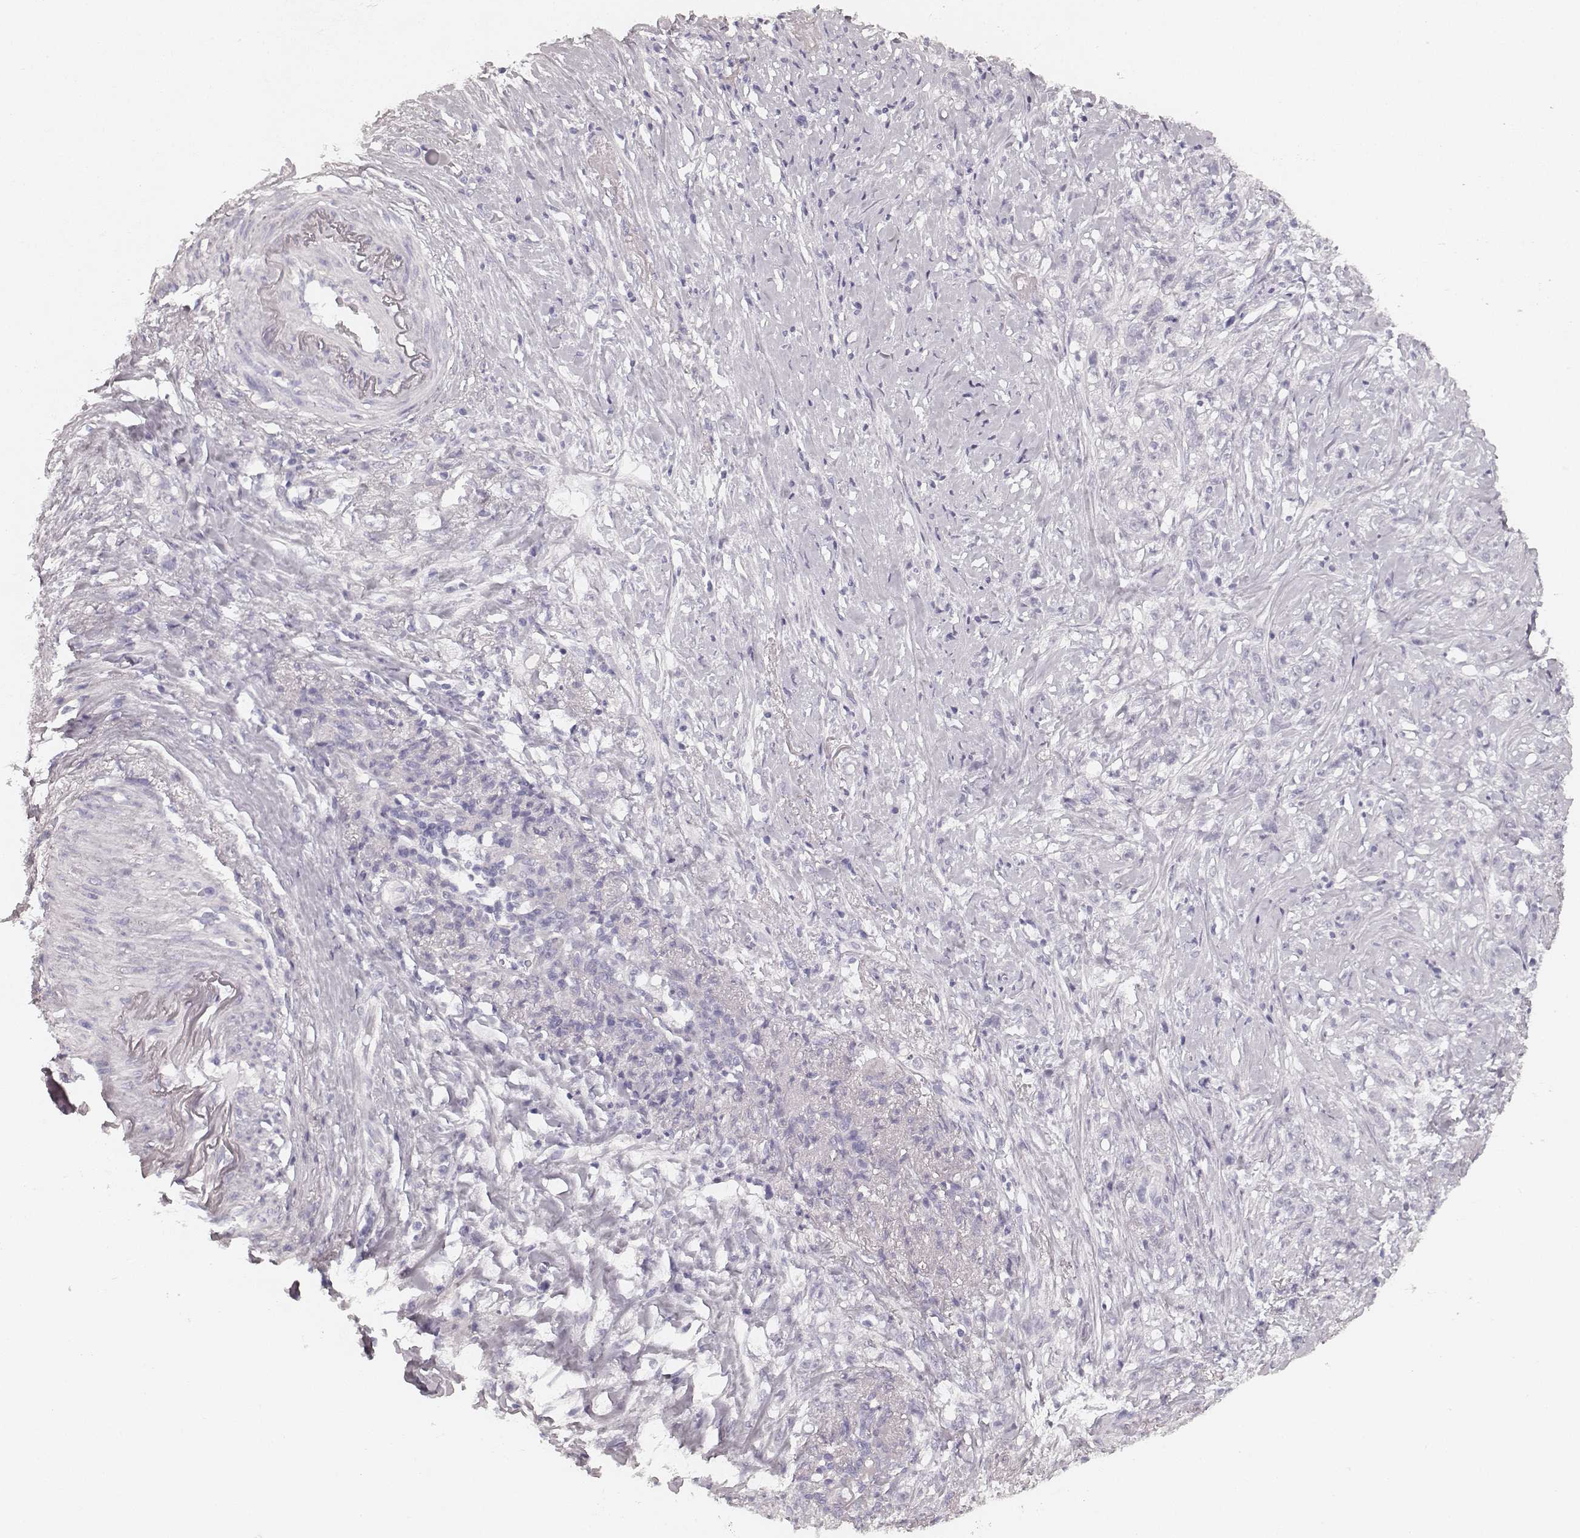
{"staining": {"intensity": "negative", "quantity": "none", "location": "none"}, "tissue": "stomach cancer", "cell_type": "Tumor cells", "image_type": "cancer", "snomed": [{"axis": "morphology", "description": "Adenocarcinoma, NOS"}, {"axis": "topography", "description": "Stomach, lower"}], "caption": "Tumor cells show no significant protein positivity in adenocarcinoma (stomach).", "gene": "HNF4G", "patient": {"sex": "male", "age": 88}}